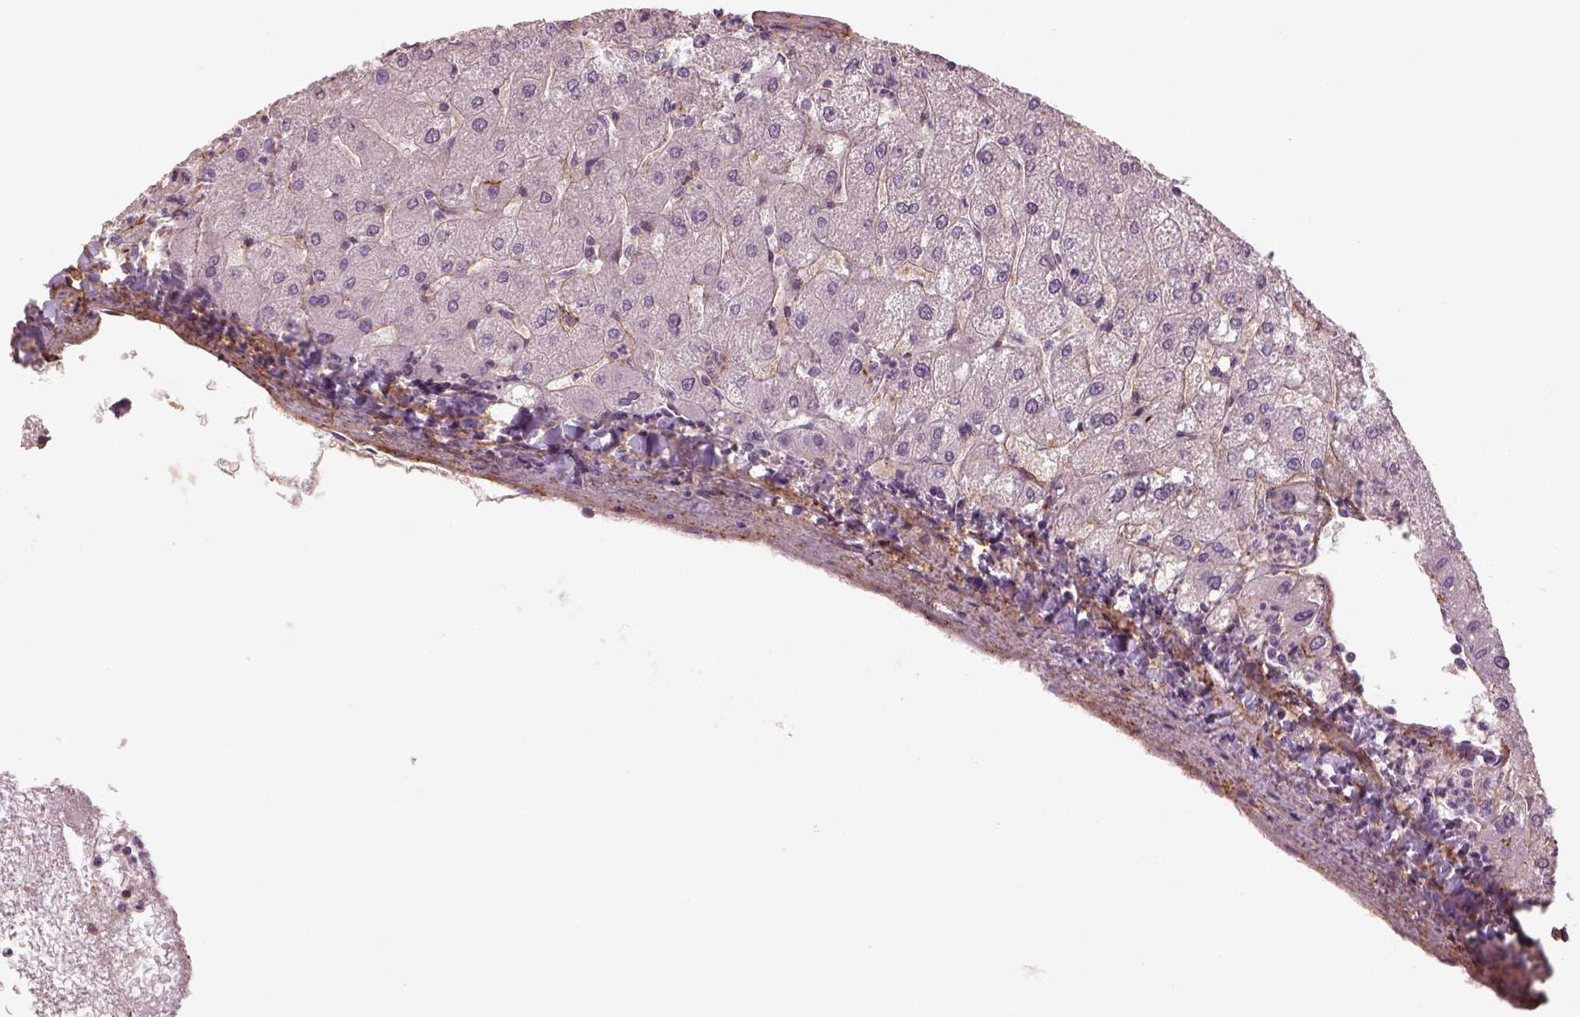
{"staining": {"intensity": "negative", "quantity": "none", "location": "none"}, "tissue": "liver", "cell_type": "Cholangiocytes", "image_type": "normal", "snomed": [{"axis": "morphology", "description": "Normal tissue, NOS"}, {"axis": "topography", "description": "Liver"}], "caption": "The micrograph shows no staining of cholangiocytes in unremarkable liver. (Brightfield microscopy of DAB (3,3'-diaminobenzidine) immunohistochemistry at high magnification).", "gene": "LIN7A", "patient": {"sex": "male", "age": 67}}